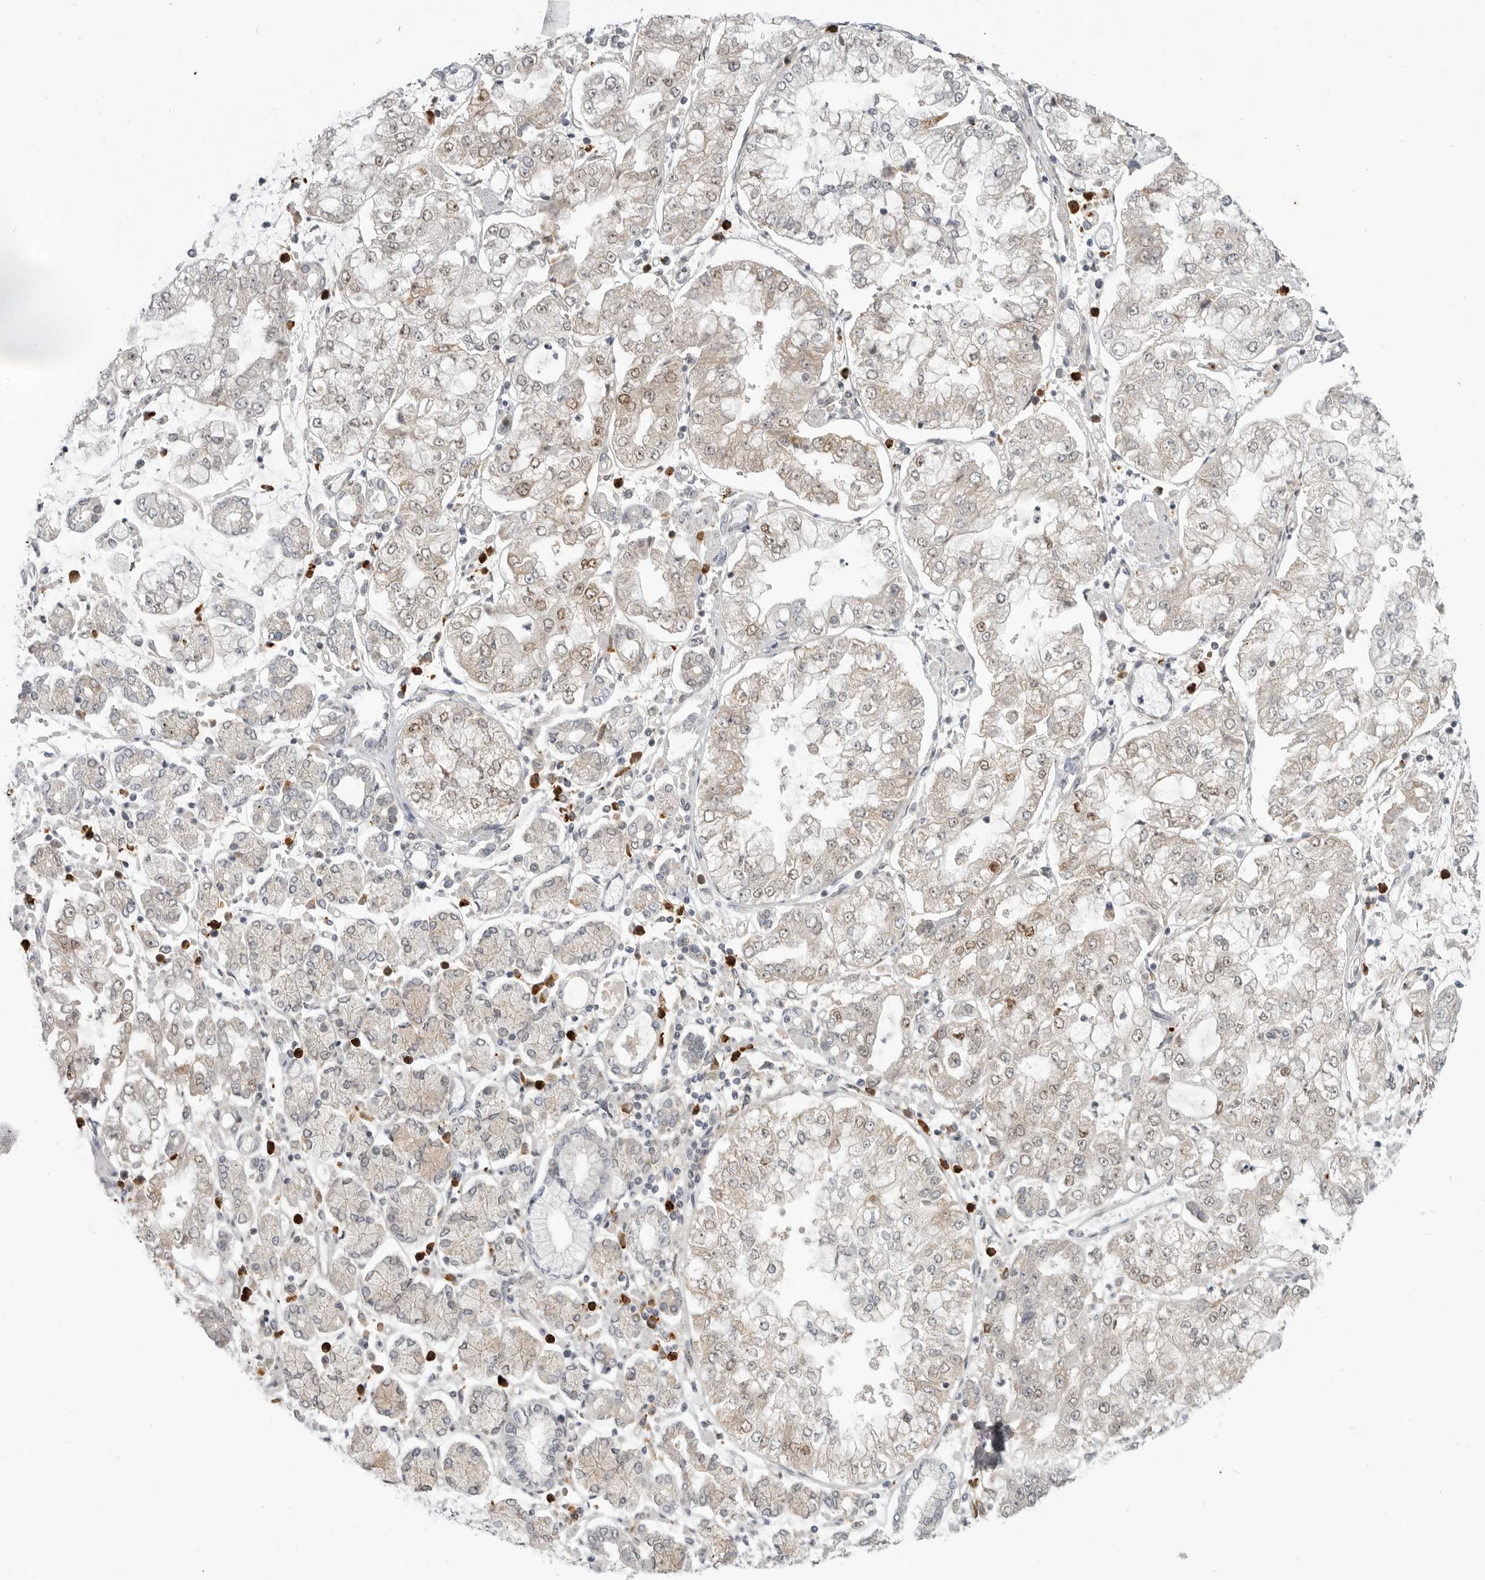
{"staining": {"intensity": "weak", "quantity": "<25%", "location": "nuclear"}, "tissue": "stomach cancer", "cell_type": "Tumor cells", "image_type": "cancer", "snomed": [{"axis": "morphology", "description": "Adenocarcinoma, NOS"}, {"axis": "topography", "description": "Stomach"}], "caption": "Tumor cells show no significant staining in stomach cancer.", "gene": "CEP295NL", "patient": {"sex": "male", "age": 76}}